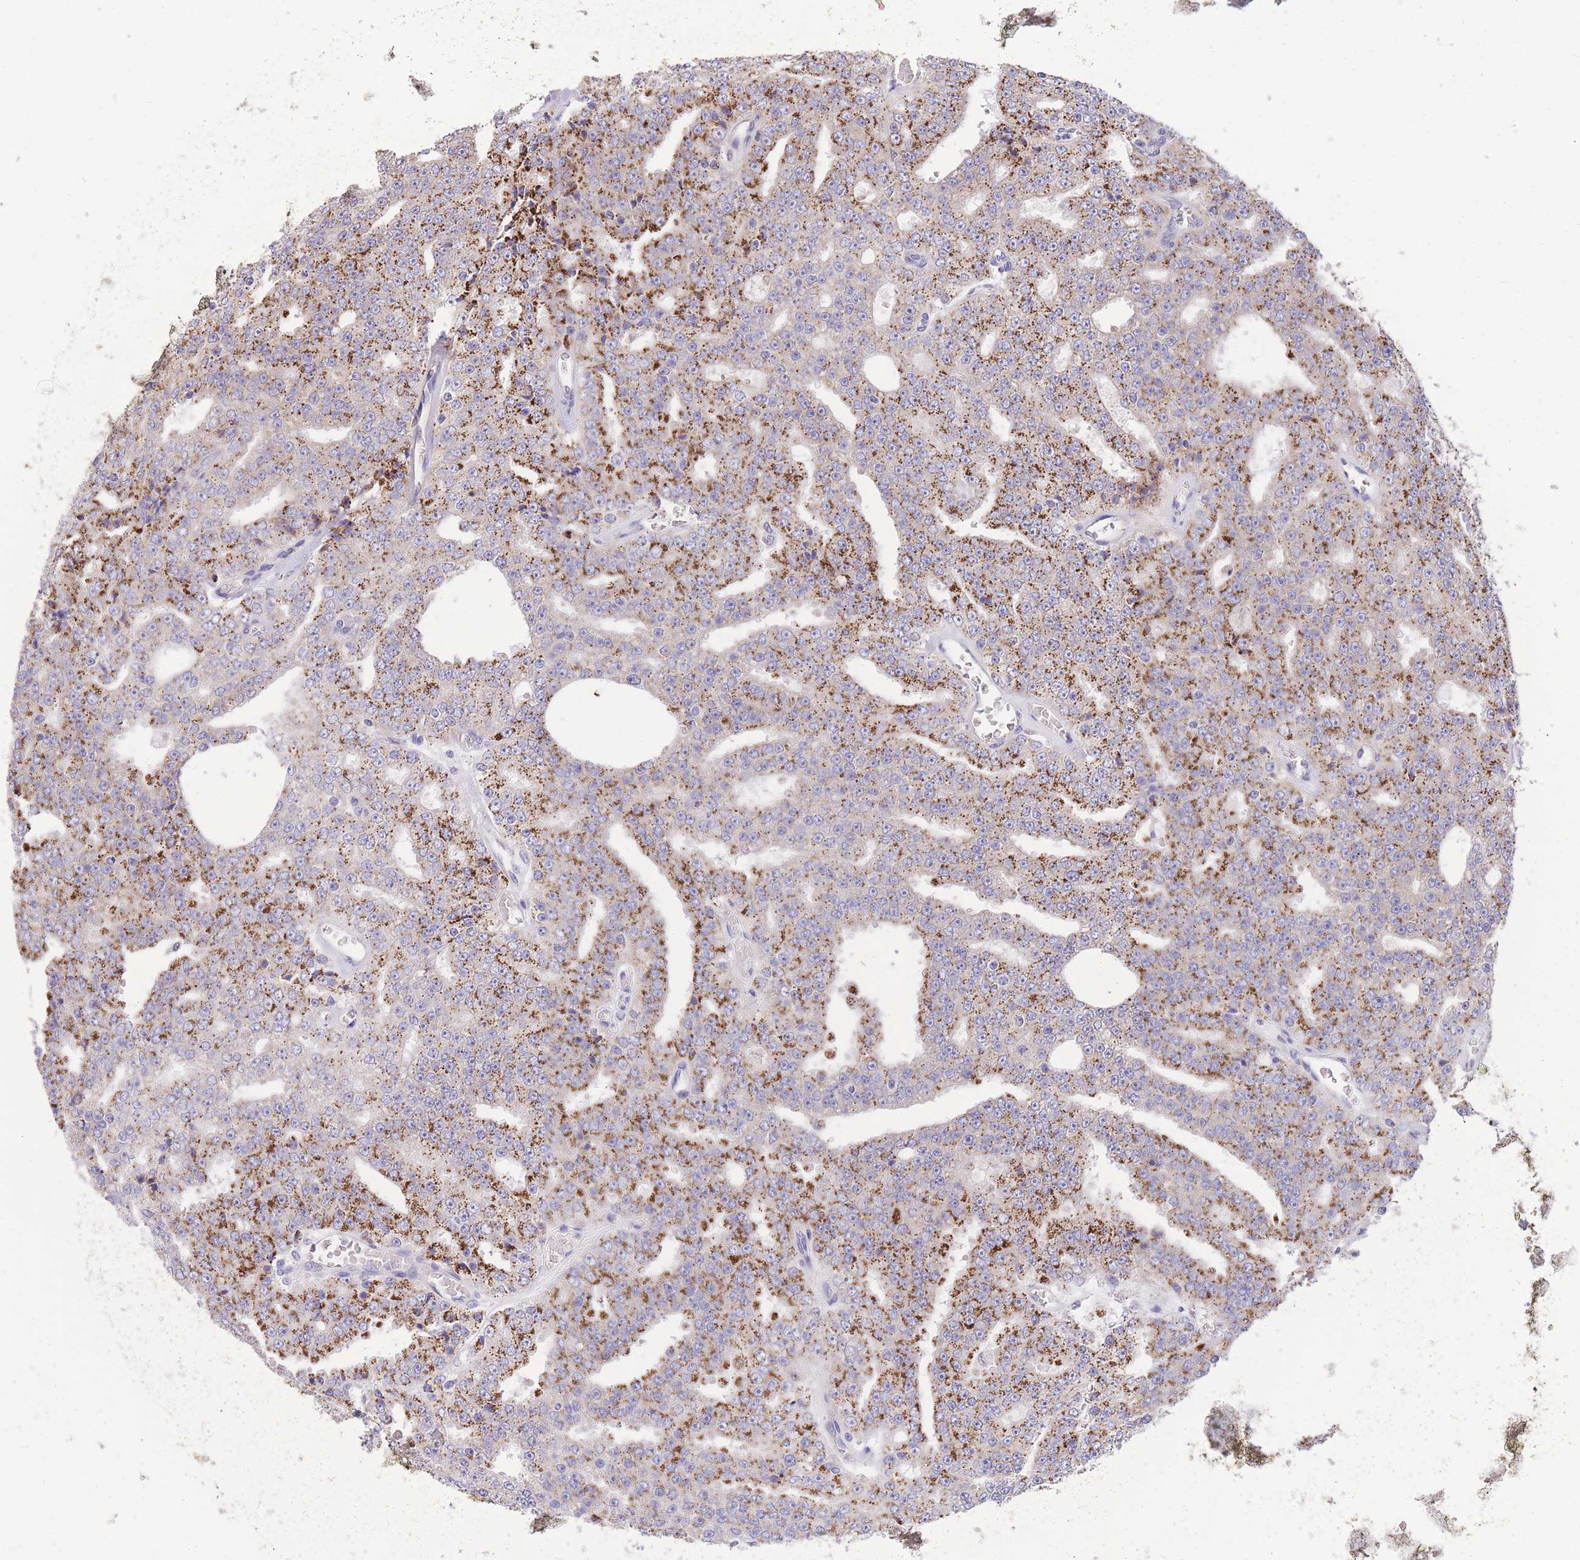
{"staining": {"intensity": "moderate", "quantity": ">75%", "location": "cytoplasmic/membranous"}, "tissue": "prostate cancer", "cell_type": "Tumor cells", "image_type": "cancer", "snomed": [{"axis": "morphology", "description": "Adenocarcinoma, High grade"}, {"axis": "topography", "description": "Prostate"}], "caption": "The immunohistochemical stain shows moderate cytoplasmic/membranous positivity in tumor cells of prostate cancer tissue. Nuclei are stained in blue.", "gene": "TOPAZ1", "patient": {"sex": "male", "age": 63}}